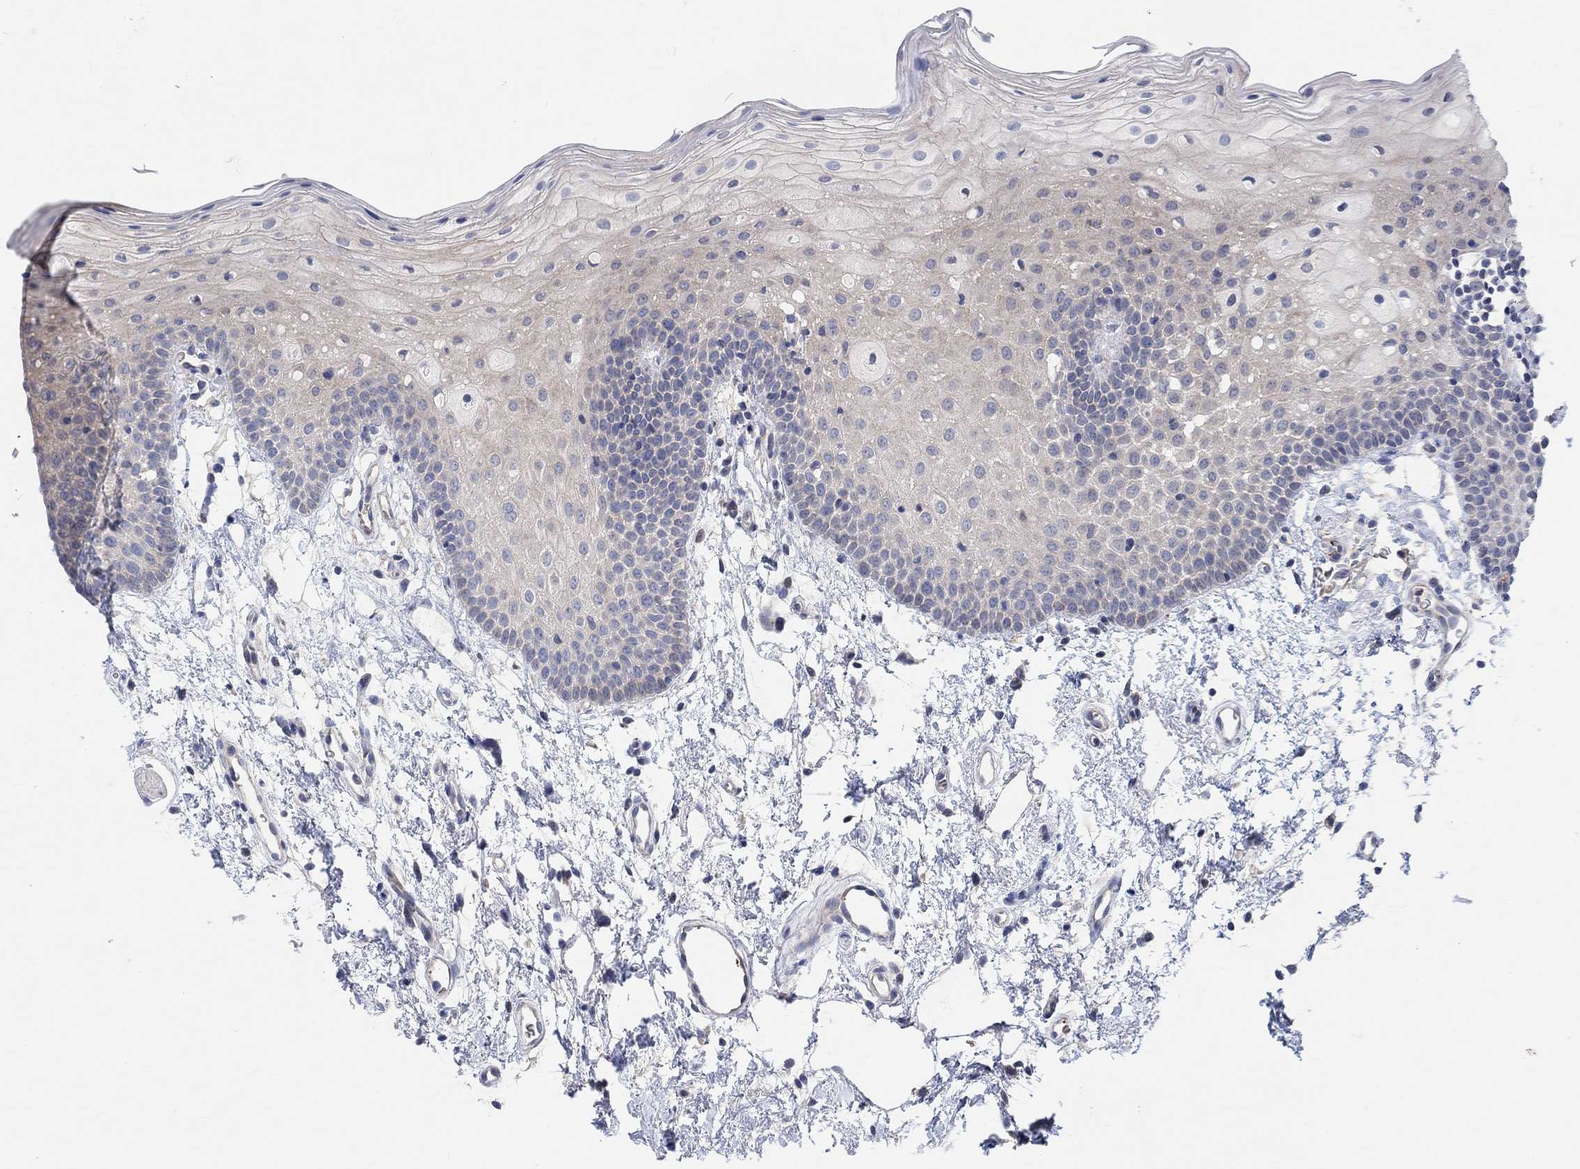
{"staining": {"intensity": "negative", "quantity": "none", "location": "none"}, "tissue": "oral mucosa", "cell_type": "Squamous epithelial cells", "image_type": "normal", "snomed": [{"axis": "morphology", "description": "Normal tissue, NOS"}, {"axis": "topography", "description": "Oral tissue"}, {"axis": "topography", "description": "Tounge, NOS"}], "caption": "Immunohistochemistry (IHC) photomicrograph of unremarkable oral mucosa: human oral mucosa stained with DAB (3,3'-diaminobenzidine) exhibits no significant protein positivity in squamous epithelial cells.", "gene": "PMFBP1", "patient": {"sex": "female", "age": 83}}